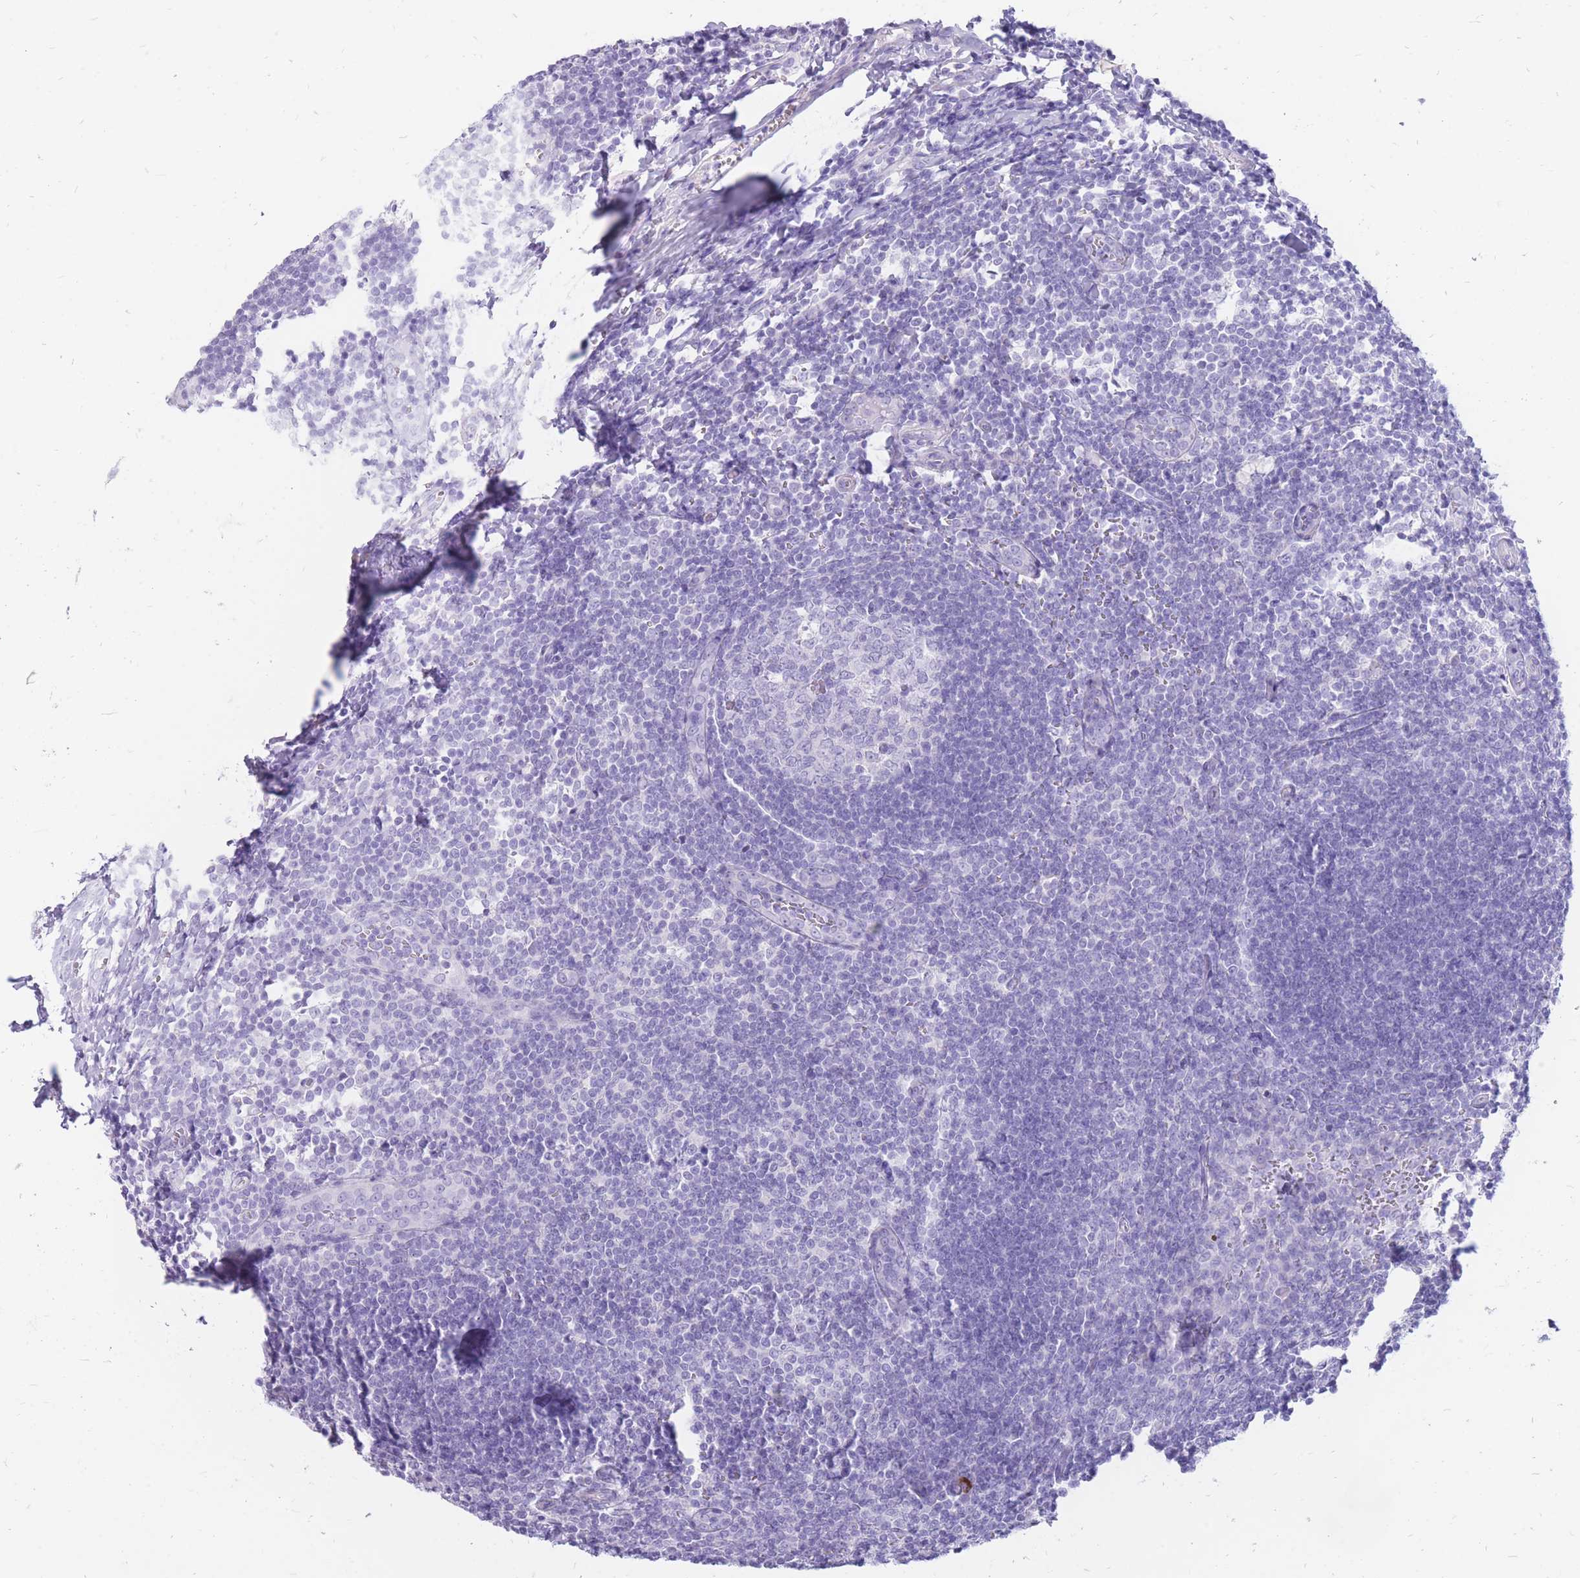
{"staining": {"intensity": "negative", "quantity": "none", "location": "none"}, "tissue": "tonsil", "cell_type": "Germinal center cells", "image_type": "normal", "snomed": [{"axis": "morphology", "description": "Normal tissue, NOS"}, {"axis": "topography", "description": "Tonsil"}], "caption": "The IHC photomicrograph has no significant positivity in germinal center cells of tonsil. (DAB IHC, high magnification).", "gene": "CYP21A2", "patient": {"sex": "male", "age": 27}}